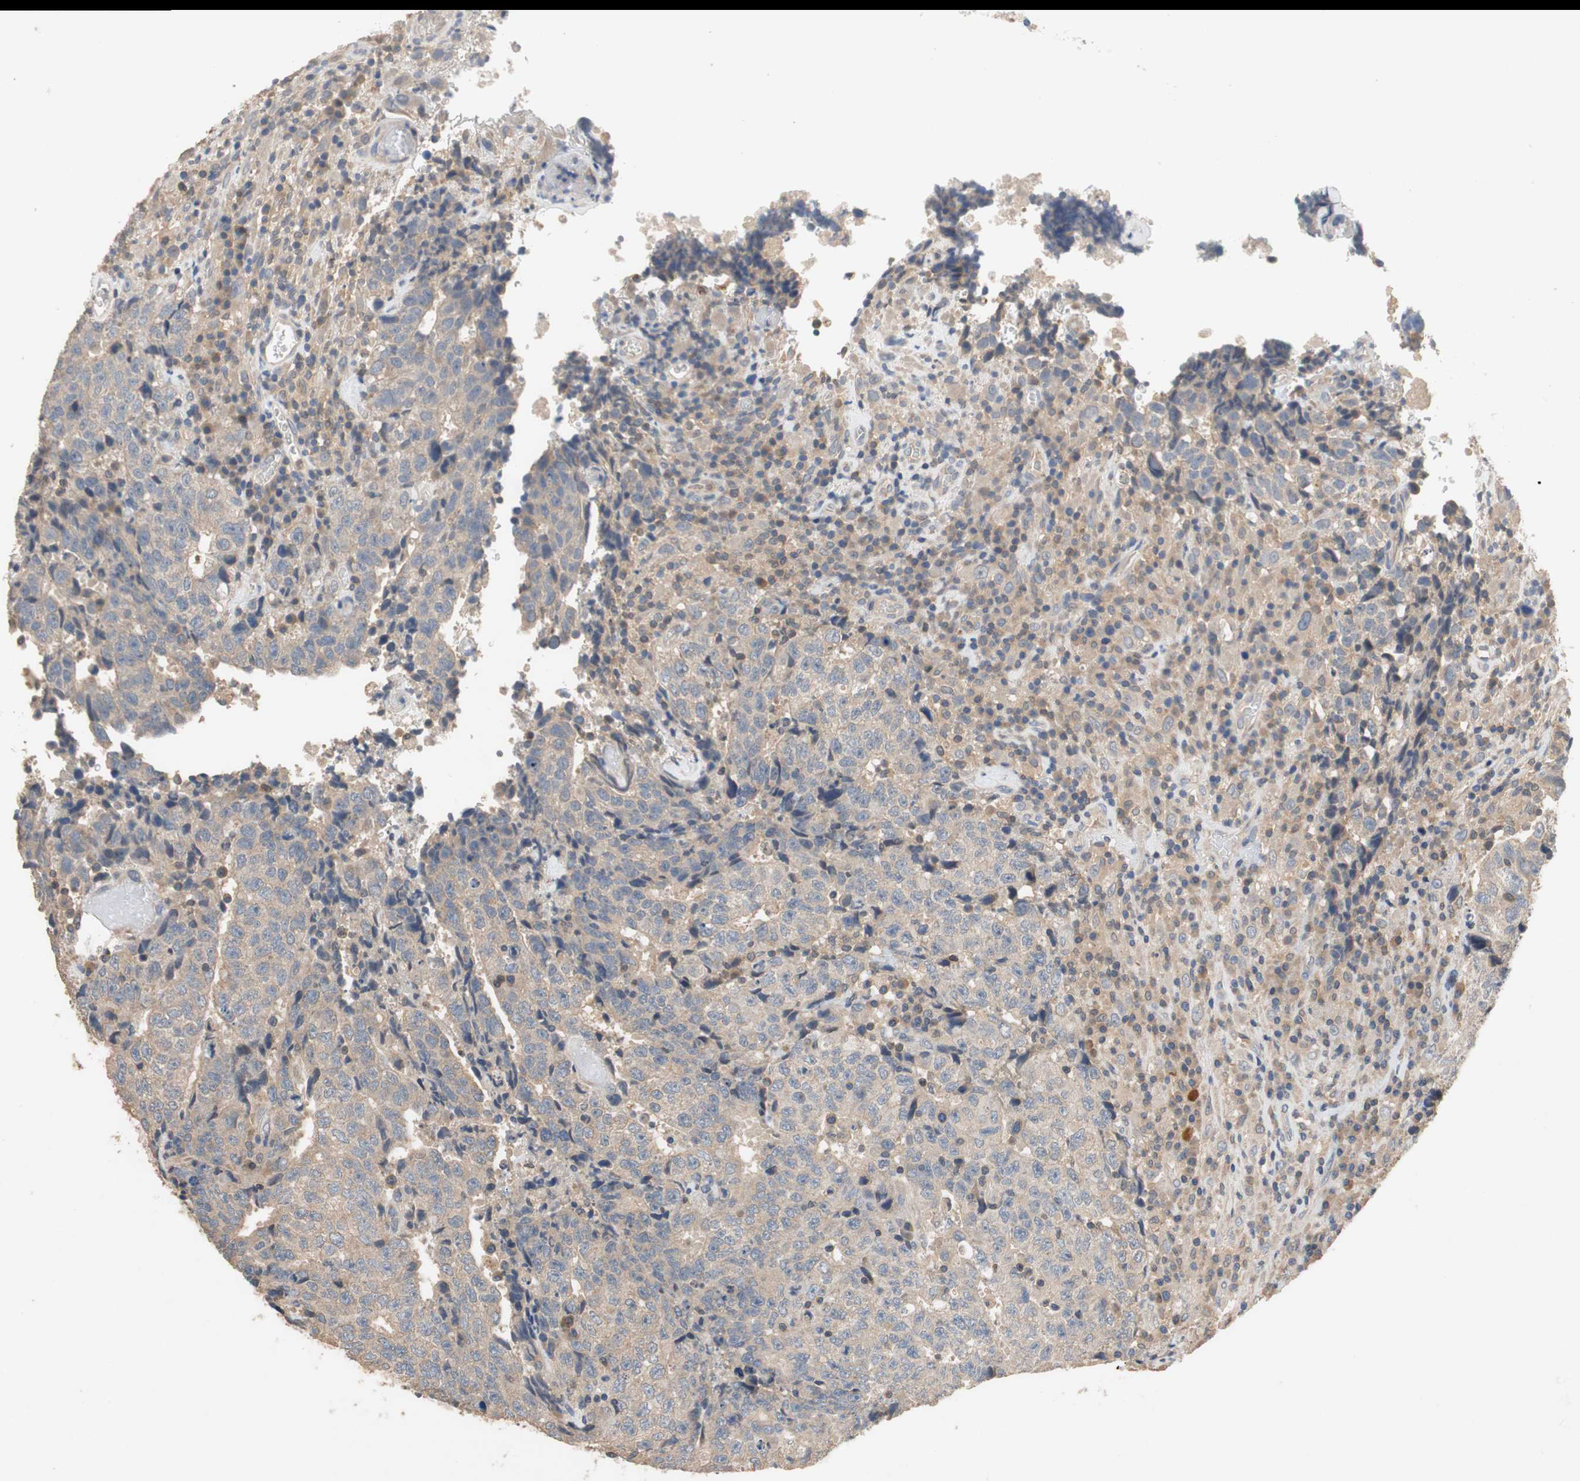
{"staining": {"intensity": "weak", "quantity": ">75%", "location": "cytoplasmic/membranous"}, "tissue": "testis cancer", "cell_type": "Tumor cells", "image_type": "cancer", "snomed": [{"axis": "morphology", "description": "Necrosis, NOS"}, {"axis": "morphology", "description": "Carcinoma, Embryonal, NOS"}, {"axis": "topography", "description": "Testis"}], "caption": "About >75% of tumor cells in human testis cancer reveal weak cytoplasmic/membranous protein expression as visualized by brown immunohistochemical staining.", "gene": "ADAP1", "patient": {"sex": "male", "age": 19}}